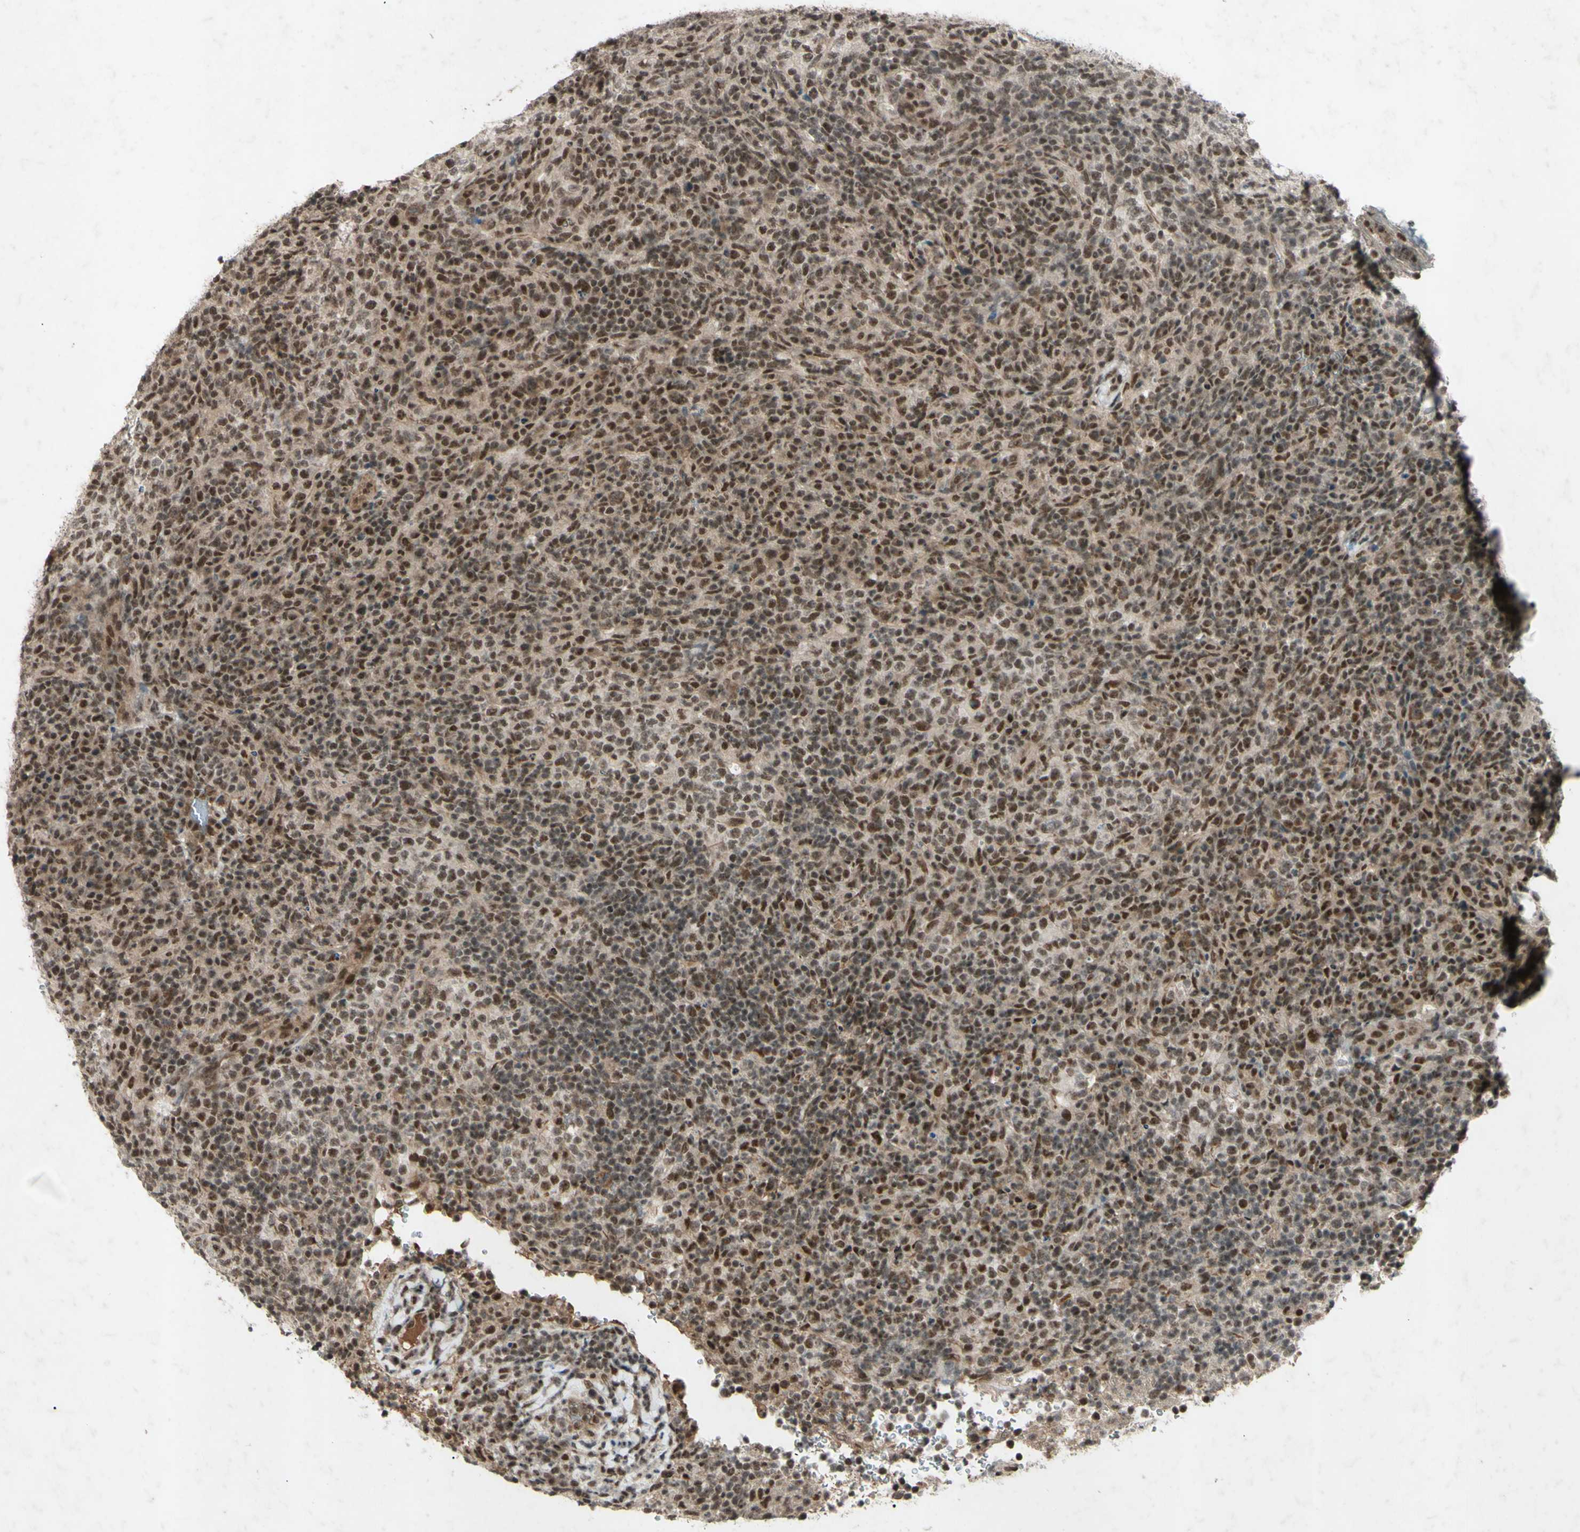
{"staining": {"intensity": "moderate", "quantity": ">75%", "location": "nuclear"}, "tissue": "lymphoma", "cell_type": "Tumor cells", "image_type": "cancer", "snomed": [{"axis": "morphology", "description": "Malignant lymphoma, non-Hodgkin's type, High grade"}, {"axis": "topography", "description": "Lymph node"}], "caption": "Tumor cells reveal medium levels of moderate nuclear expression in about >75% of cells in human lymphoma.", "gene": "SNW1", "patient": {"sex": "female", "age": 76}}